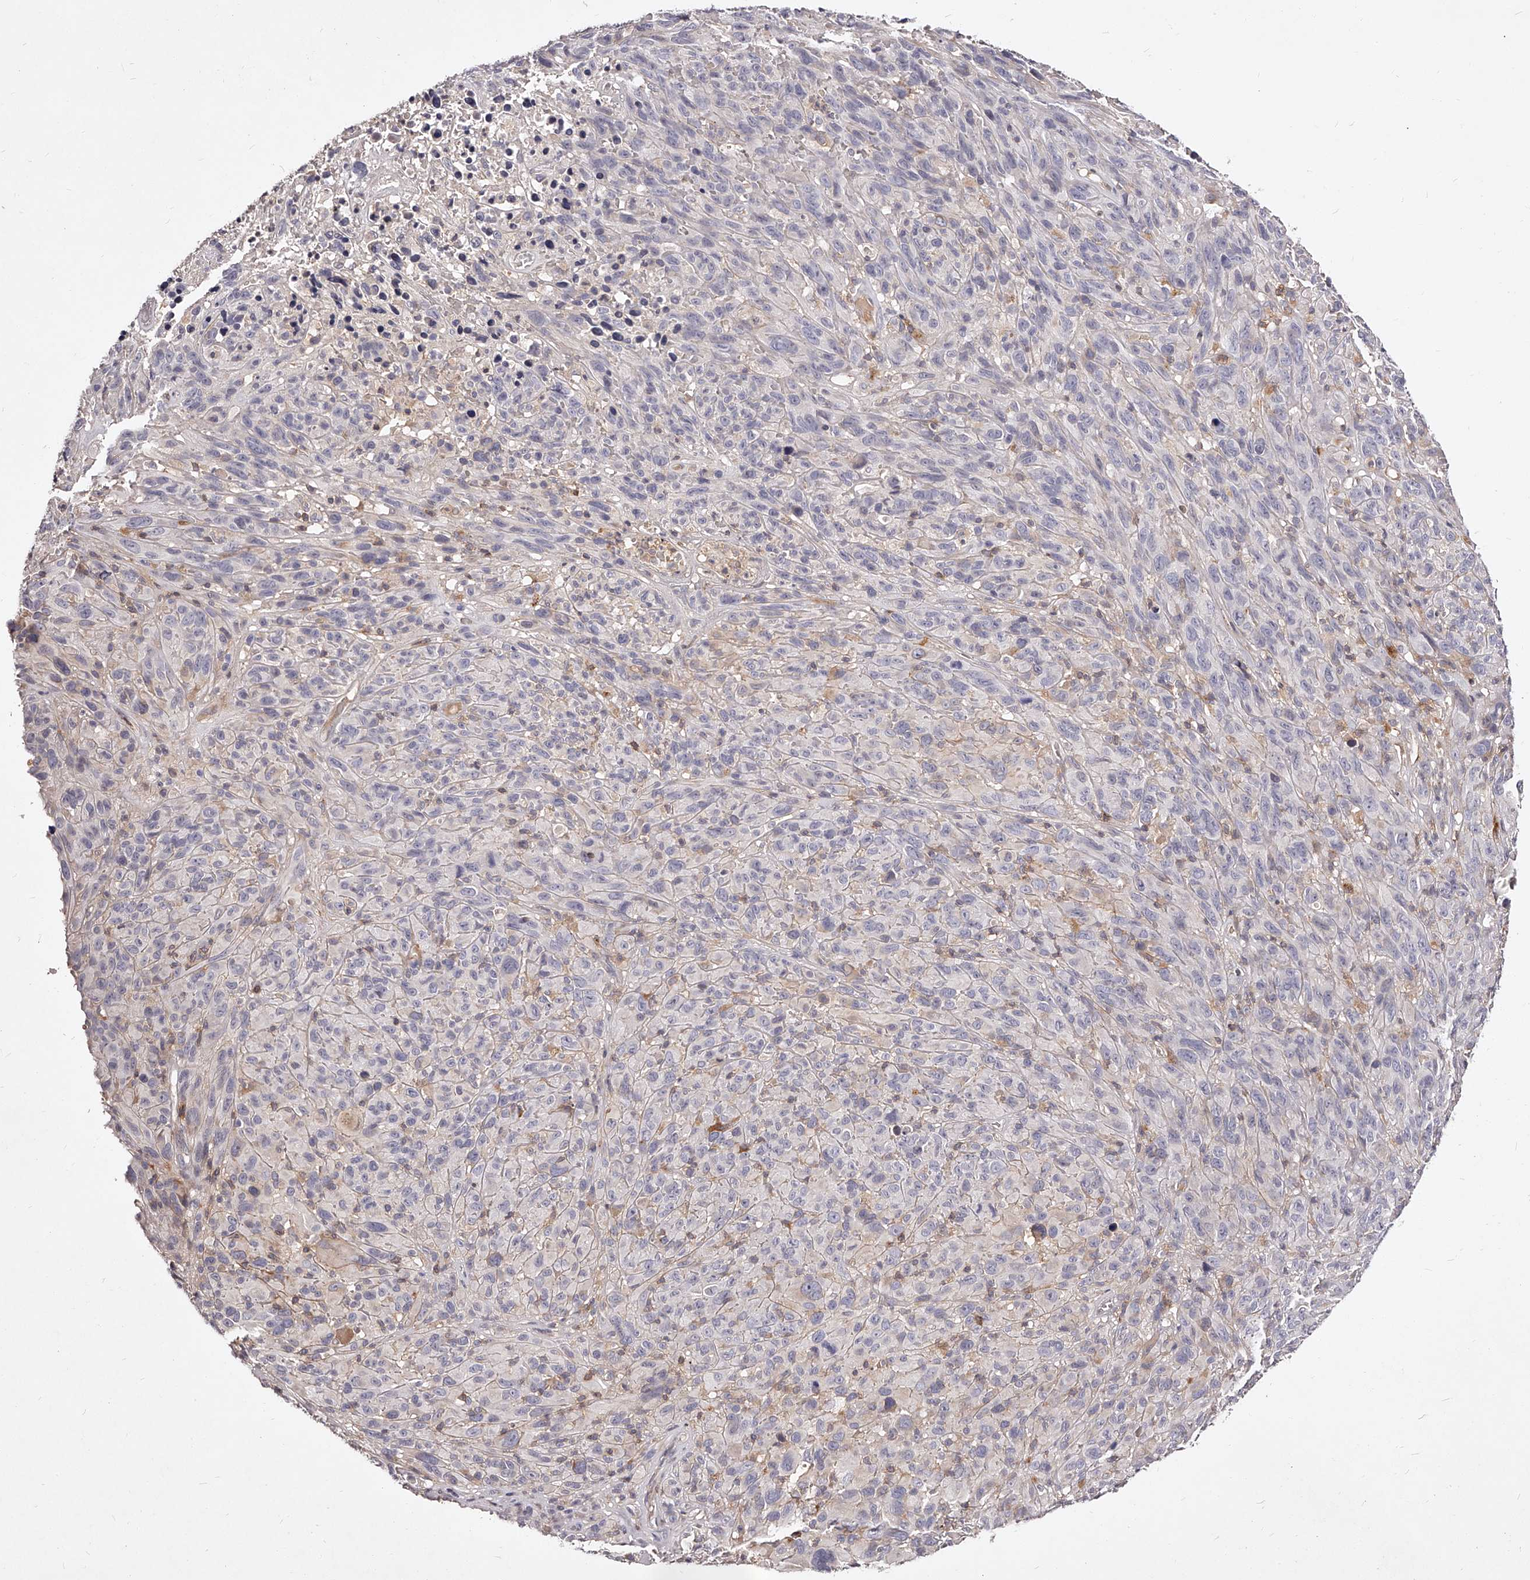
{"staining": {"intensity": "negative", "quantity": "none", "location": "none"}, "tissue": "melanoma", "cell_type": "Tumor cells", "image_type": "cancer", "snomed": [{"axis": "morphology", "description": "Malignant melanoma, NOS"}, {"axis": "topography", "description": "Skin of head"}], "caption": "This is an immunohistochemistry (IHC) micrograph of melanoma. There is no positivity in tumor cells.", "gene": "PHACTR1", "patient": {"sex": "male", "age": 96}}